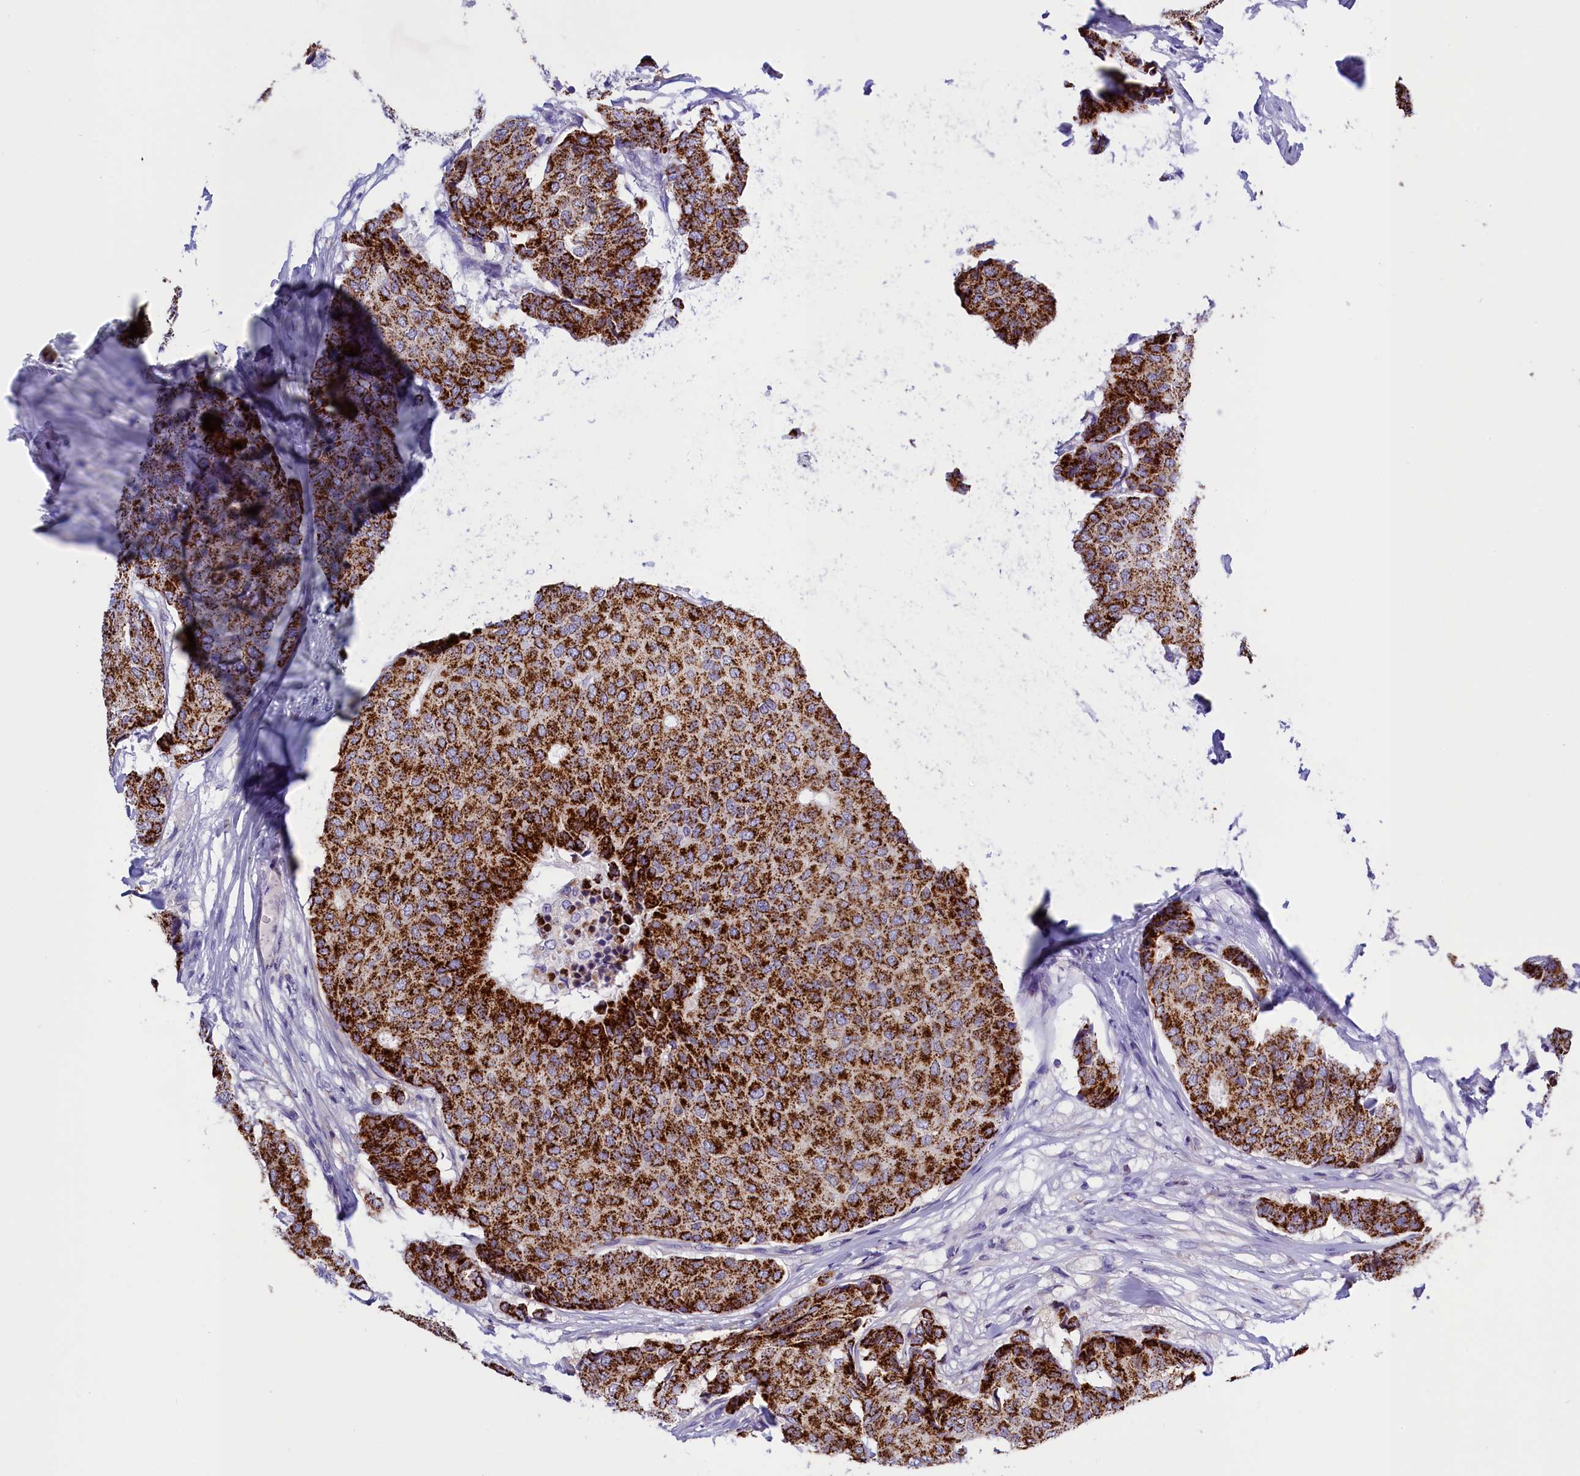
{"staining": {"intensity": "strong", "quantity": ">75%", "location": "cytoplasmic/membranous"}, "tissue": "breast cancer", "cell_type": "Tumor cells", "image_type": "cancer", "snomed": [{"axis": "morphology", "description": "Duct carcinoma"}, {"axis": "topography", "description": "Breast"}], "caption": "A micrograph of human breast cancer stained for a protein displays strong cytoplasmic/membranous brown staining in tumor cells.", "gene": "ABAT", "patient": {"sex": "female", "age": 75}}